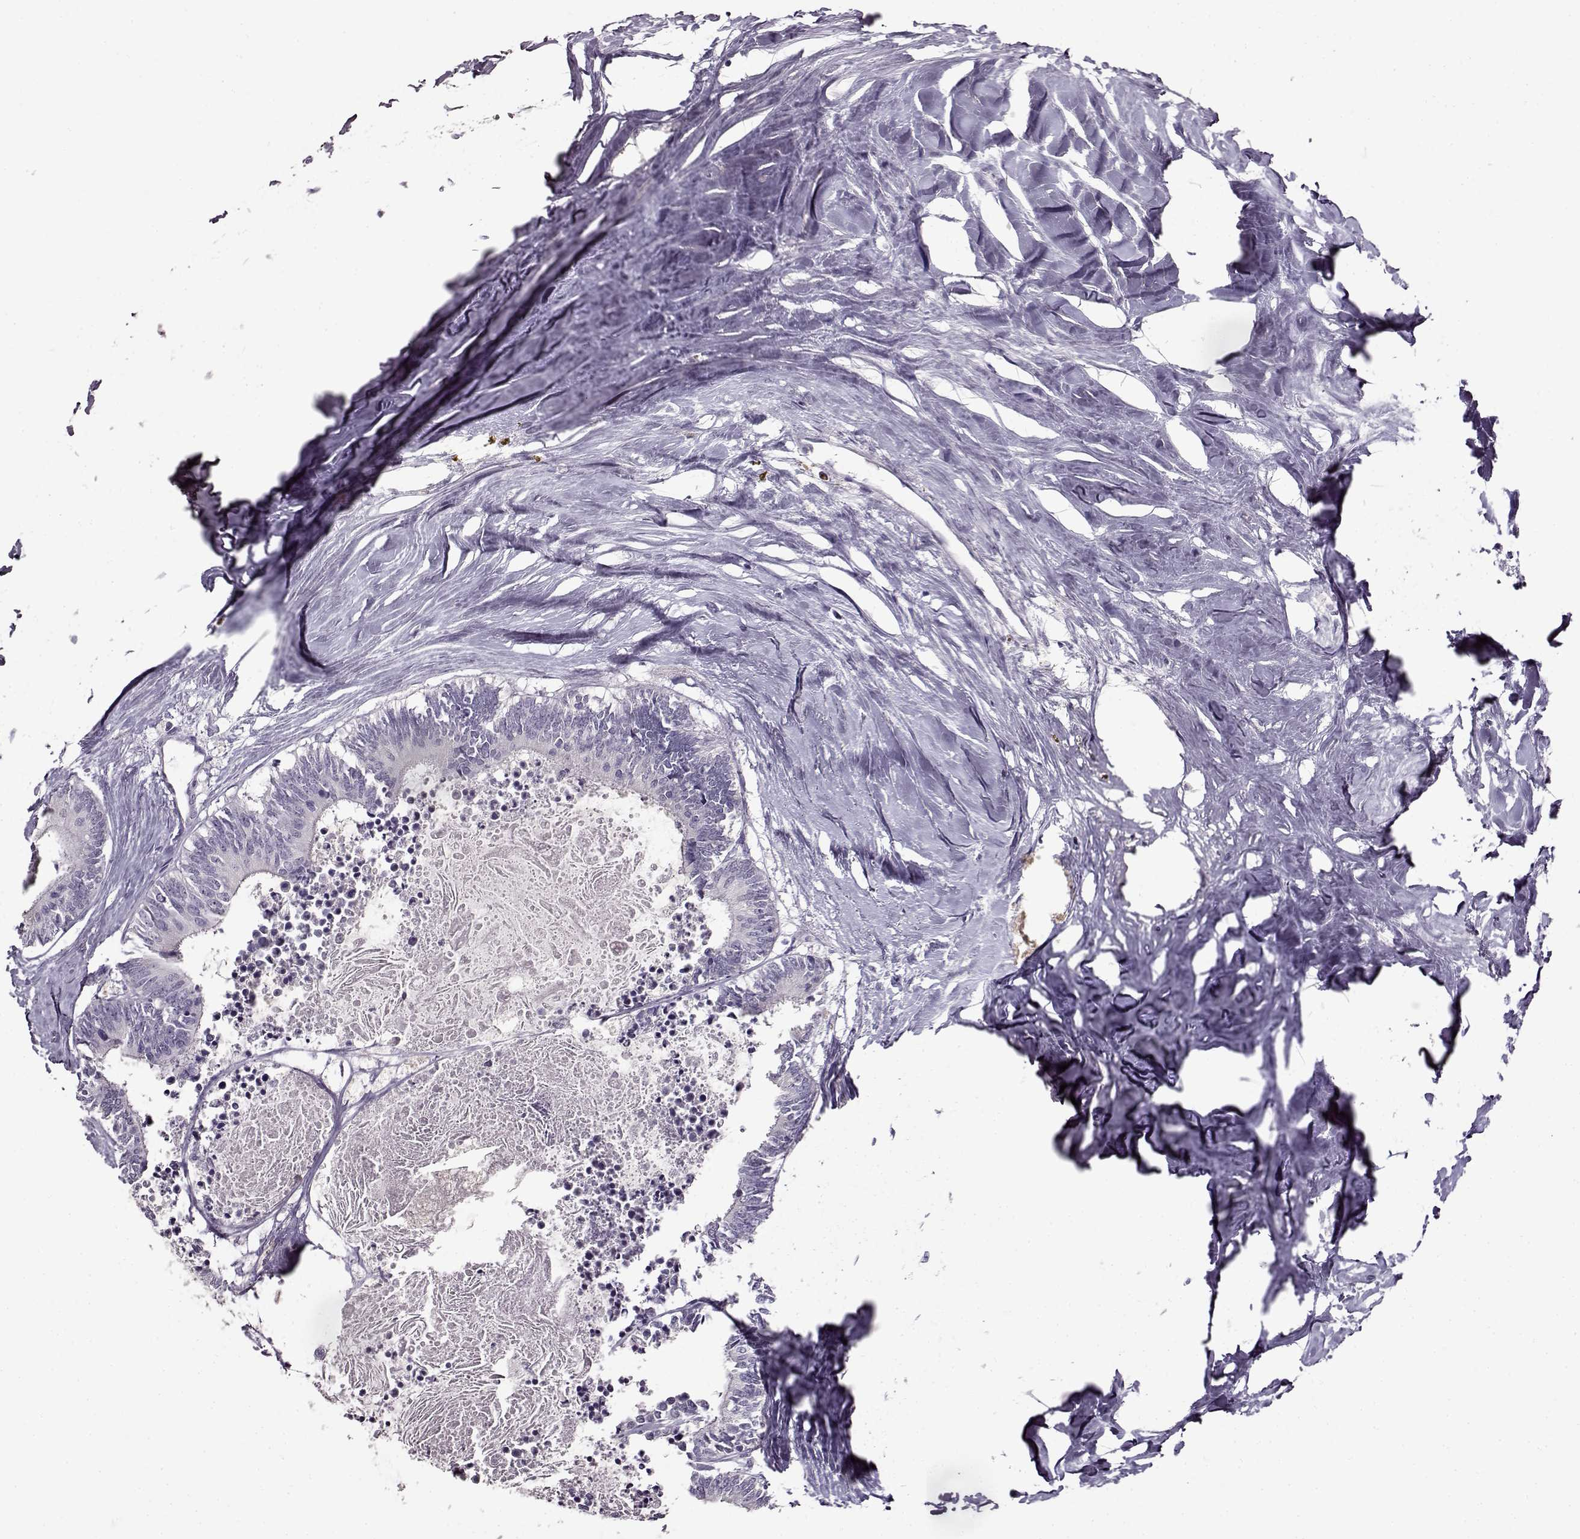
{"staining": {"intensity": "negative", "quantity": "none", "location": "none"}, "tissue": "colorectal cancer", "cell_type": "Tumor cells", "image_type": "cancer", "snomed": [{"axis": "morphology", "description": "Adenocarcinoma, NOS"}, {"axis": "topography", "description": "Colon"}, {"axis": "topography", "description": "Rectum"}], "caption": "An immunohistochemistry histopathology image of colorectal cancer (adenocarcinoma) is shown. There is no staining in tumor cells of colorectal cancer (adenocarcinoma). (DAB immunohistochemistry visualized using brightfield microscopy, high magnification).", "gene": "FSHB", "patient": {"sex": "male", "age": 57}}